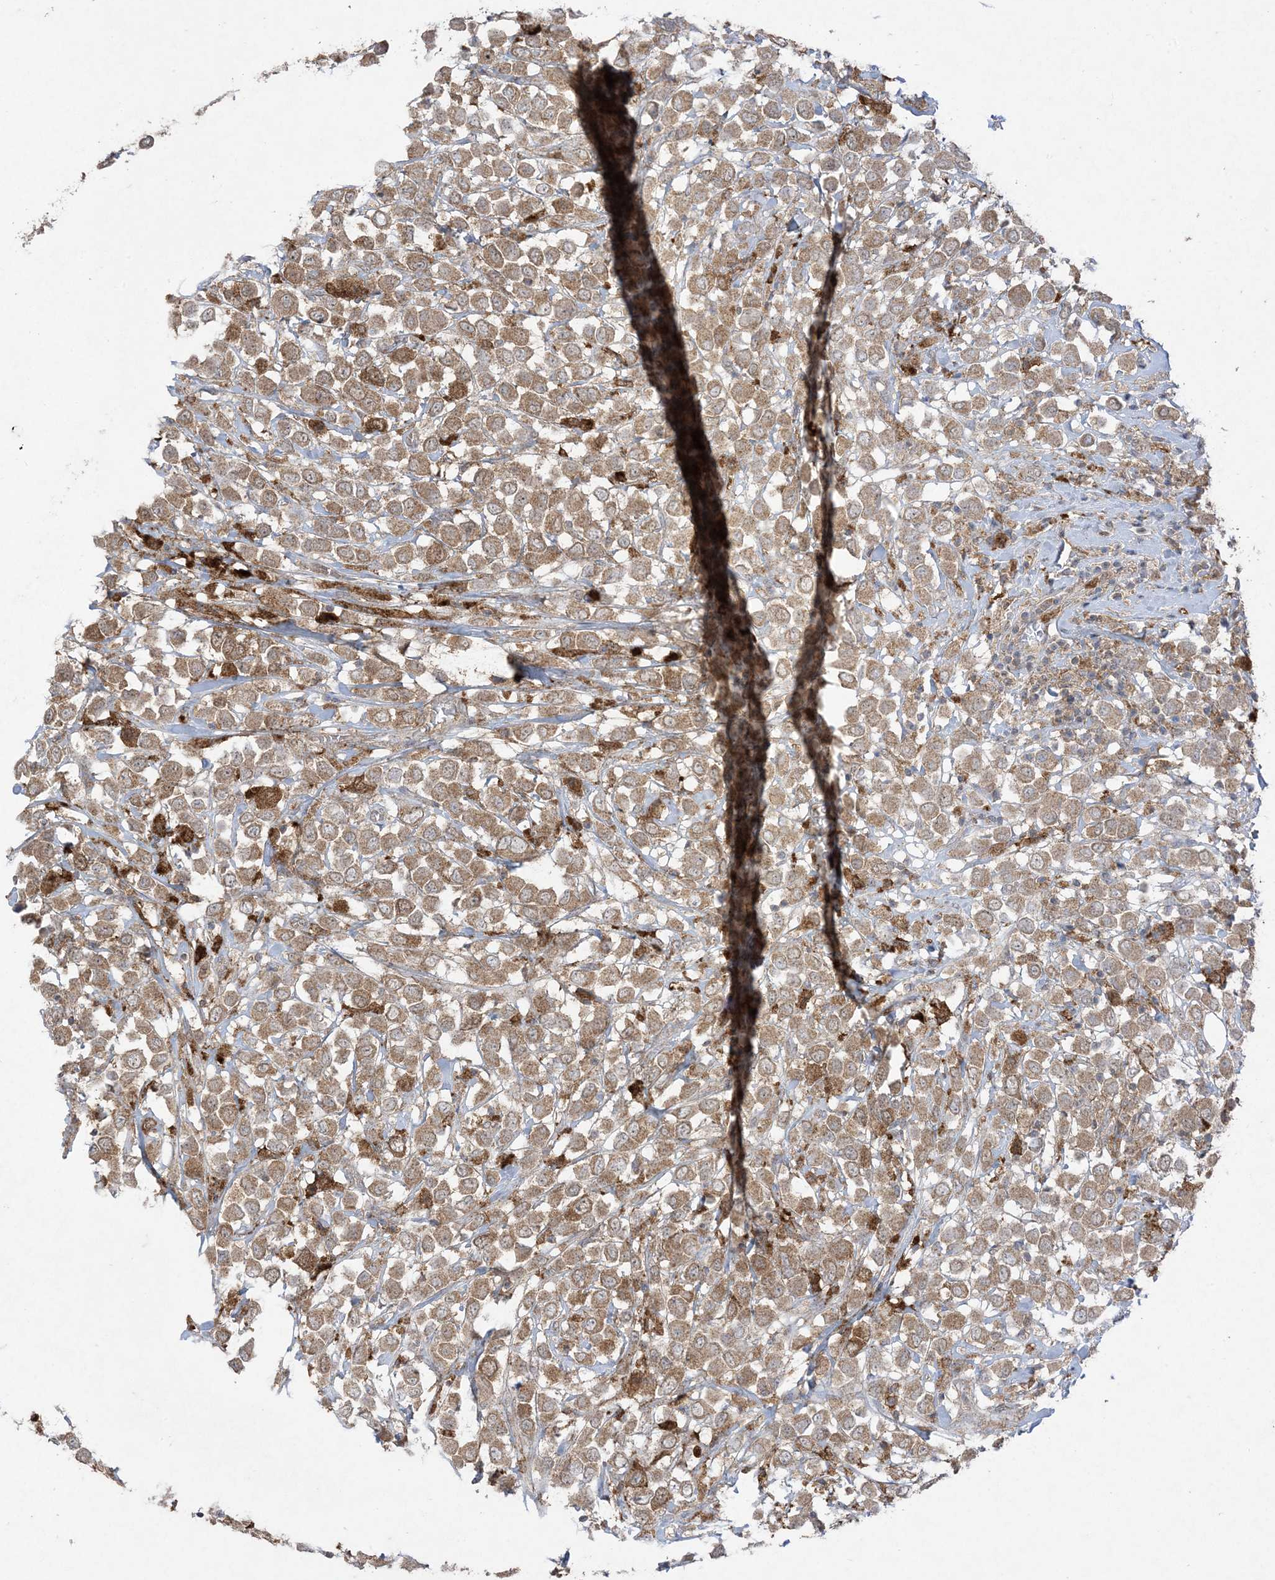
{"staining": {"intensity": "moderate", "quantity": ">75%", "location": "cytoplasmic/membranous"}, "tissue": "breast cancer", "cell_type": "Tumor cells", "image_type": "cancer", "snomed": [{"axis": "morphology", "description": "Duct carcinoma"}, {"axis": "topography", "description": "Breast"}], "caption": "The photomicrograph exhibits staining of breast cancer, revealing moderate cytoplasmic/membranous protein positivity (brown color) within tumor cells.", "gene": "UBE2C", "patient": {"sex": "female", "age": 61}}